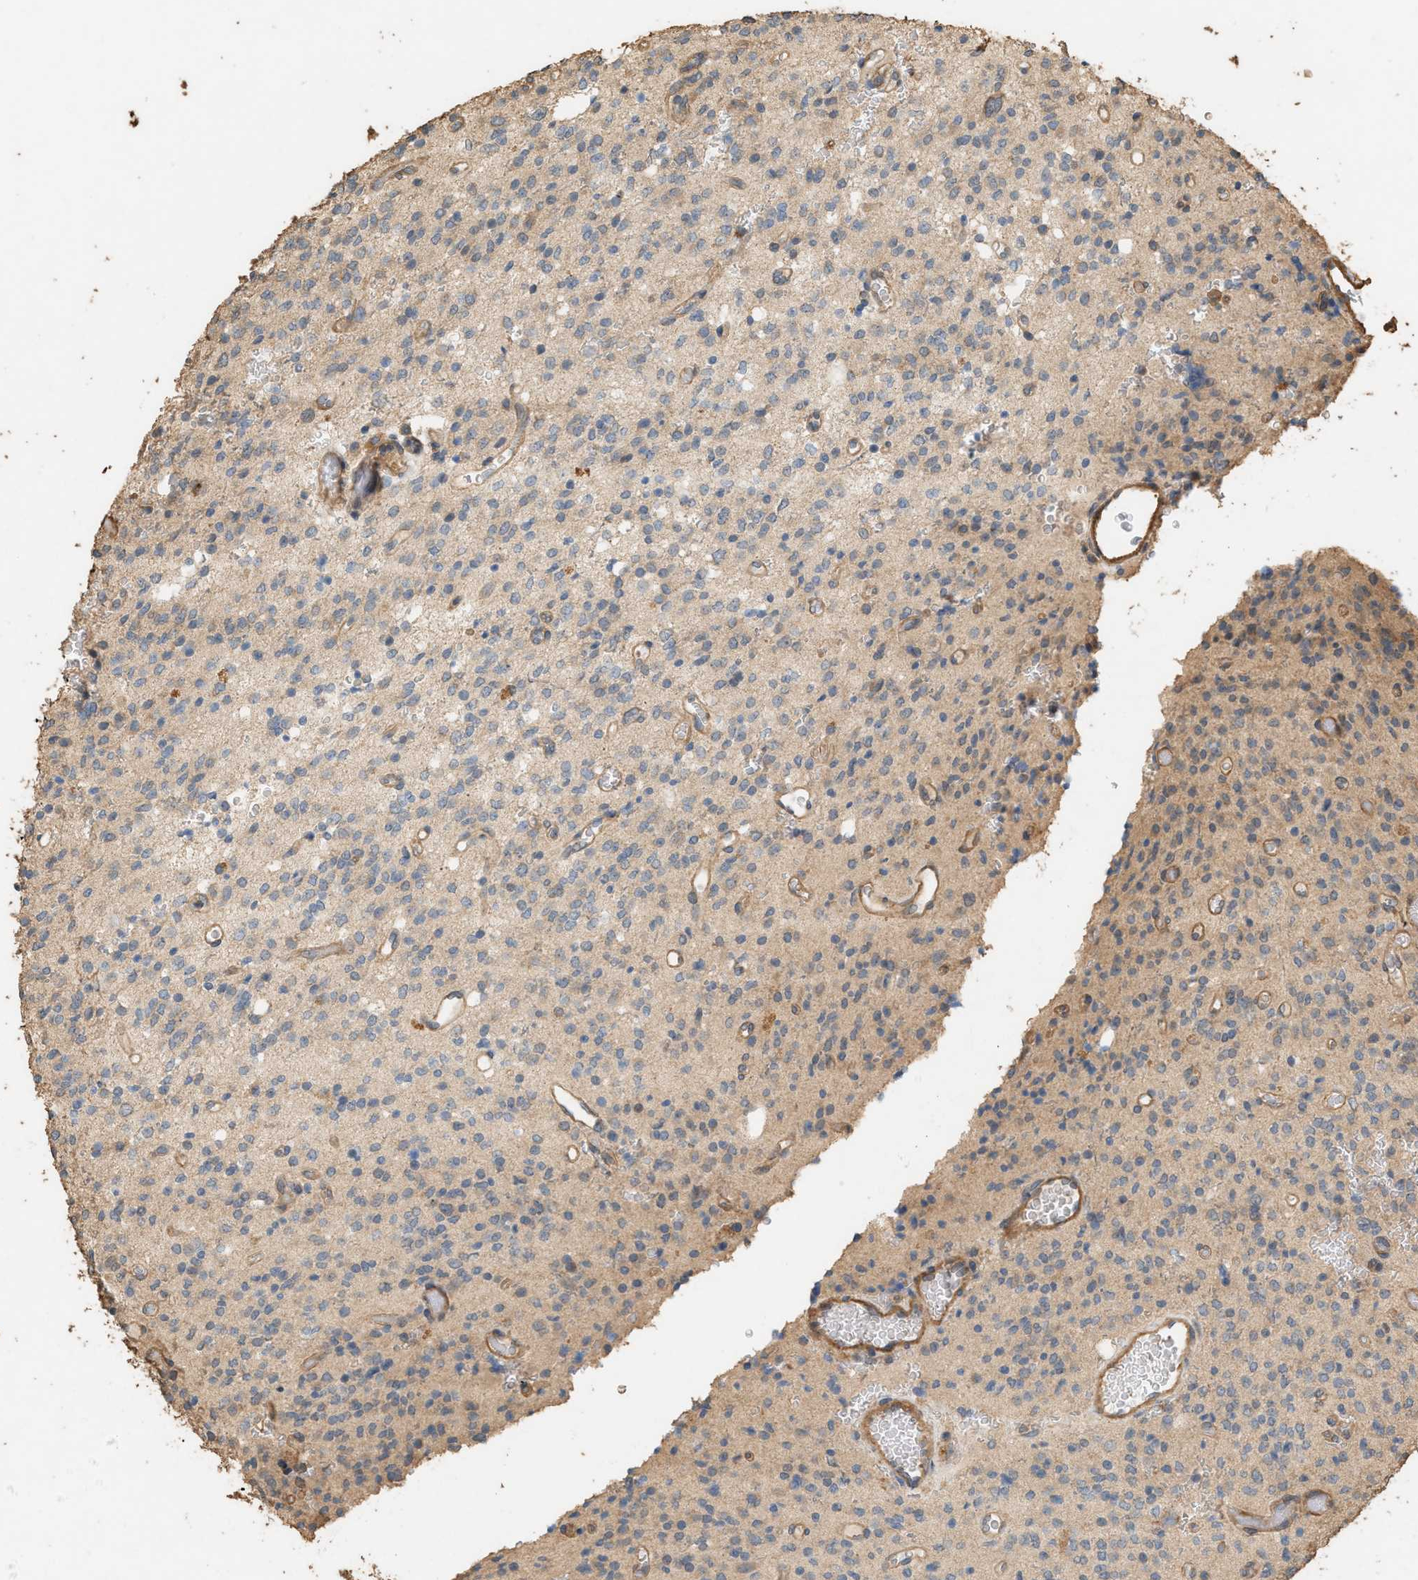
{"staining": {"intensity": "weak", "quantity": "<25%", "location": "cytoplasmic/membranous"}, "tissue": "glioma", "cell_type": "Tumor cells", "image_type": "cancer", "snomed": [{"axis": "morphology", "description": "Glioma, malignant, High grade"}, {"axis": "topography", "description": "Brain"}], "caption": "Micrograph shows no protein staining in tumor cells of malignant glioma (high-grade) tissue.", "gene": "DCAF7", "patient": {"sex": "male", "age": 34}}